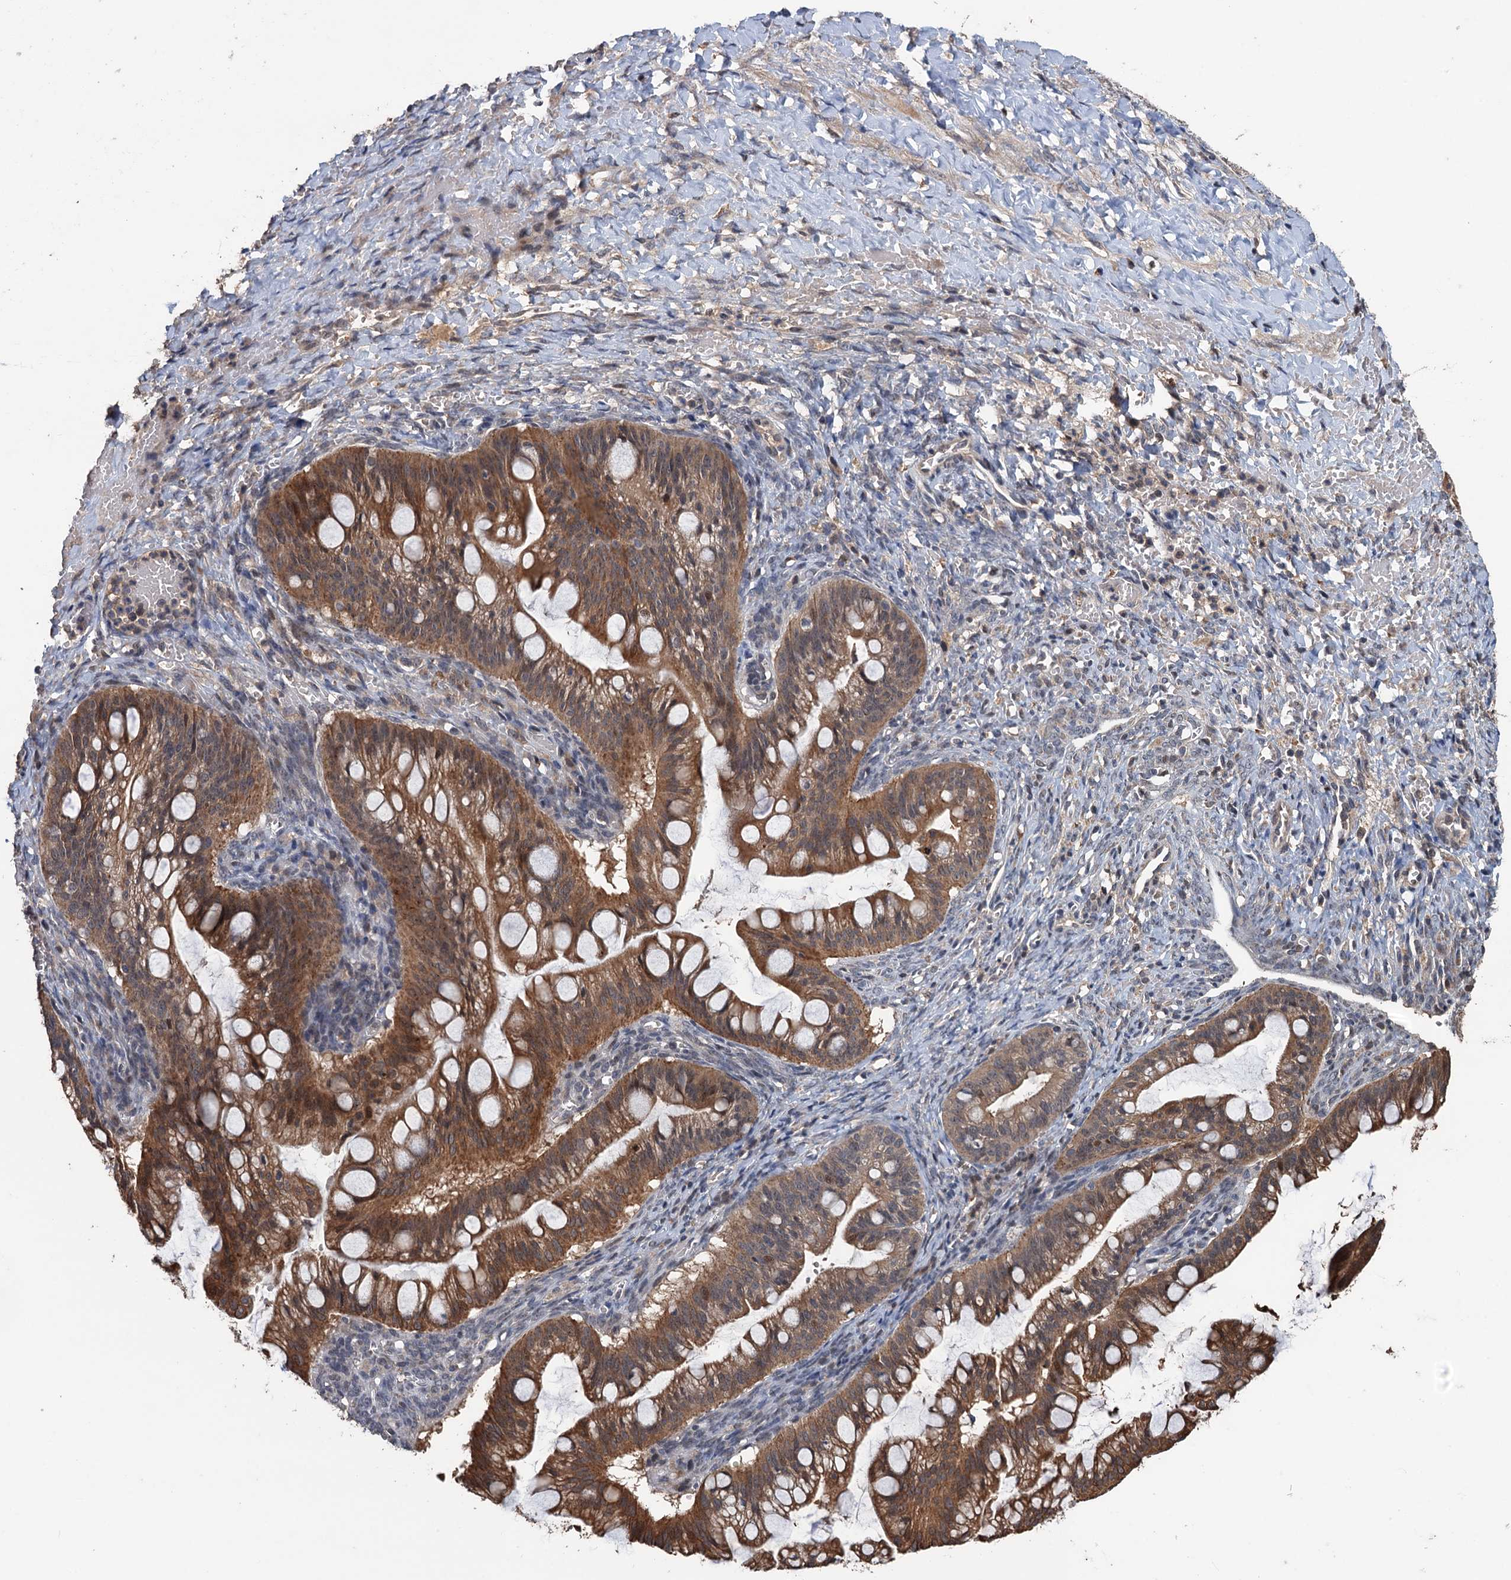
{"staining": {"intensity": "strong", "quantity": "25%-75%", "location": "cytoplasmic/membranous"}, "tissue": "ovarian cancer", "cell_type": "Tumor cells", "image_type": "cancer", "snomed": [{"axis": "morphology", "description": "Cystadenocarcinoma, mucinous, NOS"}, {"axis": "topography", "description": "Ovary"}], "caption": "Ovarian mucinous cystadenocarcinoma was stained to show a protein in brown. There is high levels of strong cytoplasmic/membranous positivity in approximately 25%-75% of tumor cells.", "gene": "ZNF438", "patient": {"sex": "female", "age": 73}}